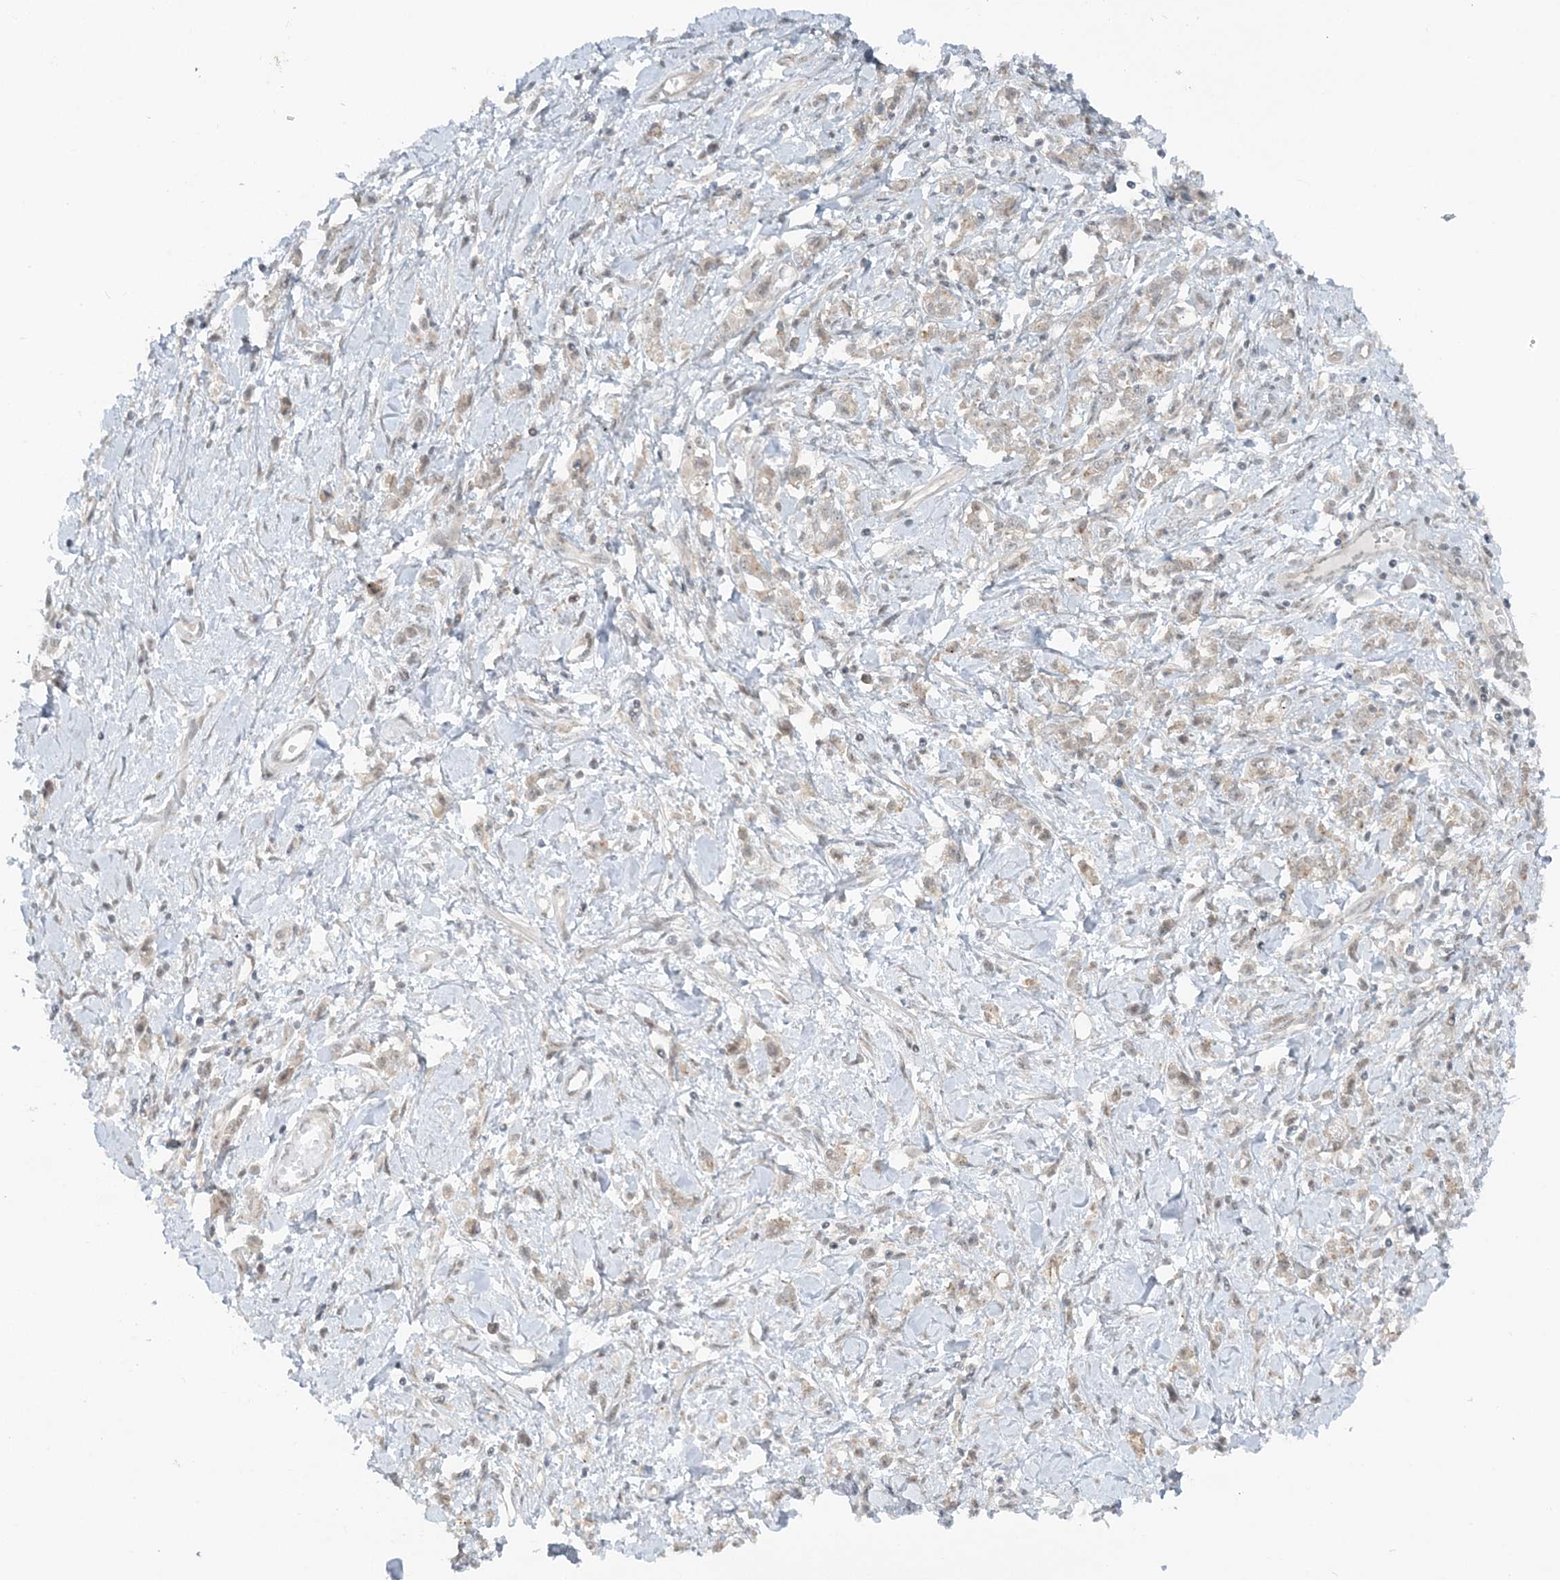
{"staining": {"intensity": "weak", "quantity": "25%-75%", "location": "cytoplasmic/membranous,nuclear"}, "tissue": "stomach cancer", "cell_type": "Tumor cells", "image_type": "cancer", "snomed": [{"axis": "morphology", "description": "Adenocarcinoma, NOS"}, {"axis": "topography", "description": "Stomach"}], "caption": "The micrograph displays immunohistochemical staining of stomach cancer (adenocarcinoma). There is weak cytoplasmic/membranous and nuclear positivity is present in approximately 25%-75% of tumor cells. The staining was performed using DAB, with brown indicating positive protein expression. Nuclei are stained blue with hematoxylin.", "gene": "ATP11A", "patient": {"sex": "female", "age": 76}}